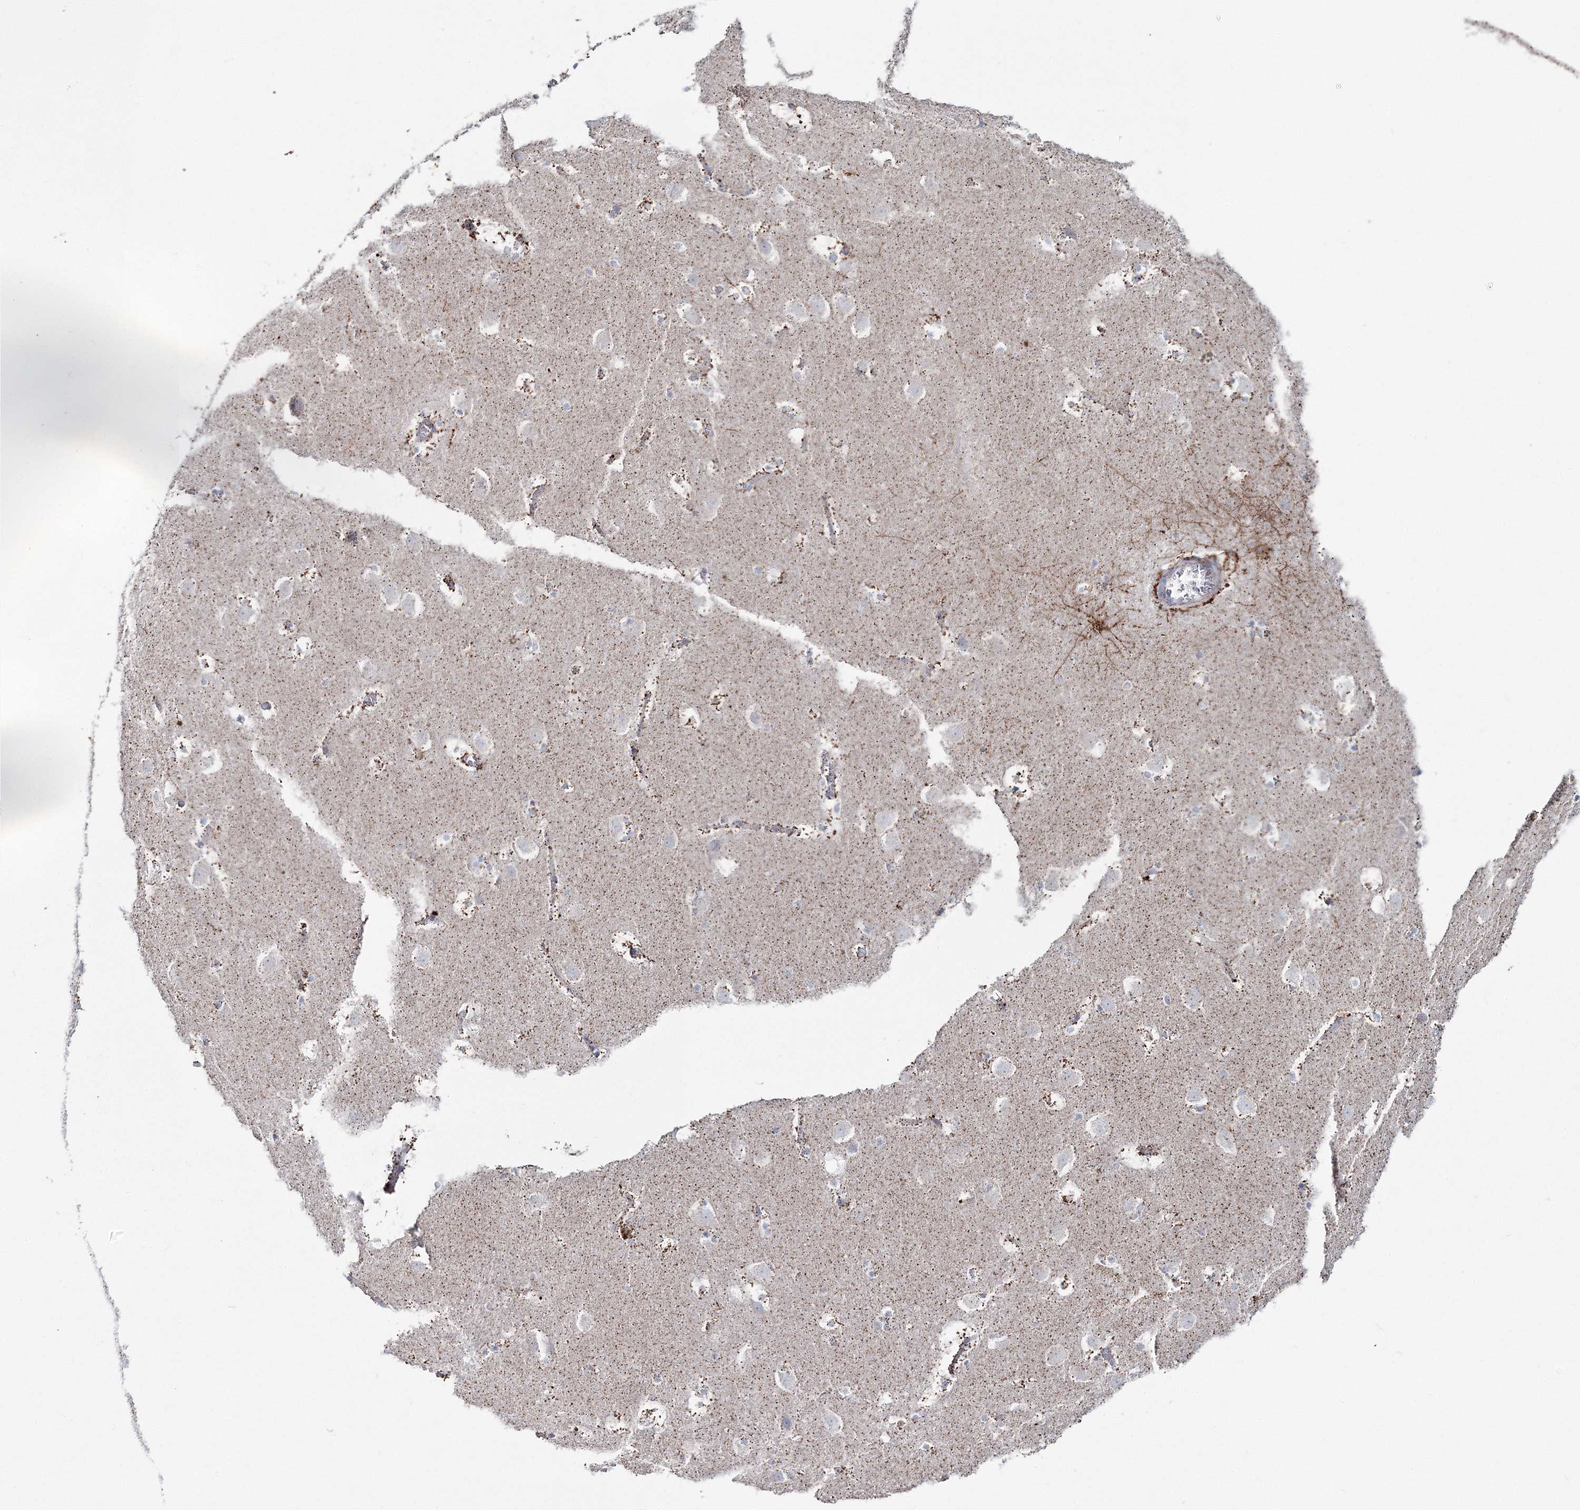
{"staining": {"intensity": "negative", "quantity": "none", "location": "none"}, "tissue": "caudate", "cell_type": "Glial cells", "image_type": "normal", "snomed": [{"axis": "morphology", "description": "Normal tissue, NOS"}, {"axis": "topography", "description": "Lateral ventricle wall"}], "caption": "High magnification brightfield microscopy of unremarkable caudate stained with DAB (3,3'-diaminobenzidine) (brown) and counterstained with hematoxylin (blue): glial cells show no significant positivity. (IHC, brightfield microscopy, high magnification).", "gene": "HIBCH", "patient": {"sex": "male", "age": 45}}